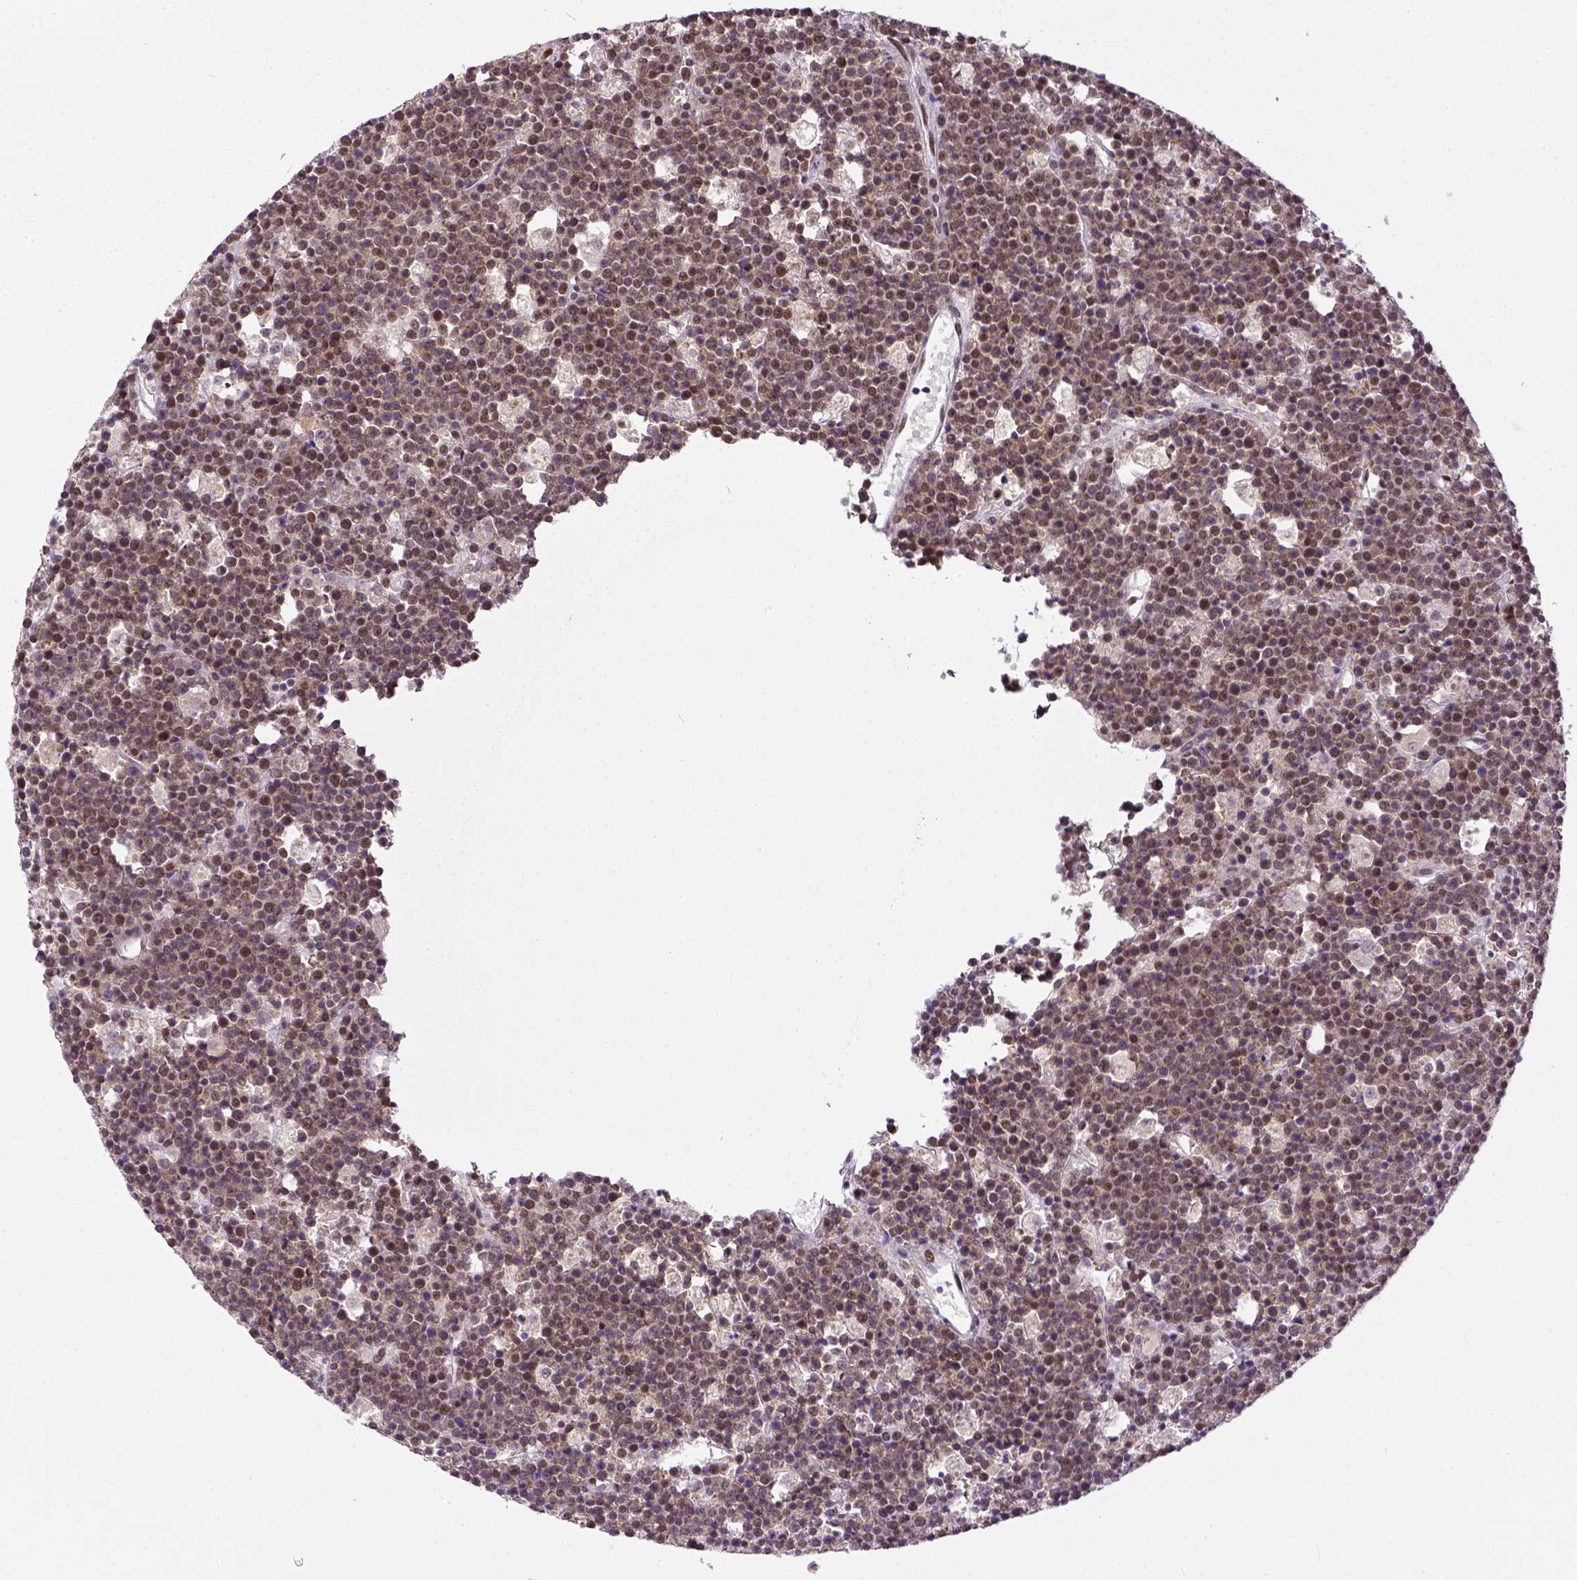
{"staining": {"intensity": "moderate", "quantity": ">75%", "location": "nuclear"}, "tissue": "lymphoma", "cell_type": "Tumor cells", "image_type": "cancer", "snomed": [{"axis": "morphology", "description": "Malignant lymphoma, non-Hodgkin's type, High grade"}, {"axis": "topography", "description": "Ovary"}], "caption": "Malignant lymphoma, non-Hodgkin's type (high-grade) stained with a brown dye displays moderate nuclear positive expression in approximately >75% of tumor cells.", "gene": "ERCC1", "patient": {"sex": "female", "age": 56}}